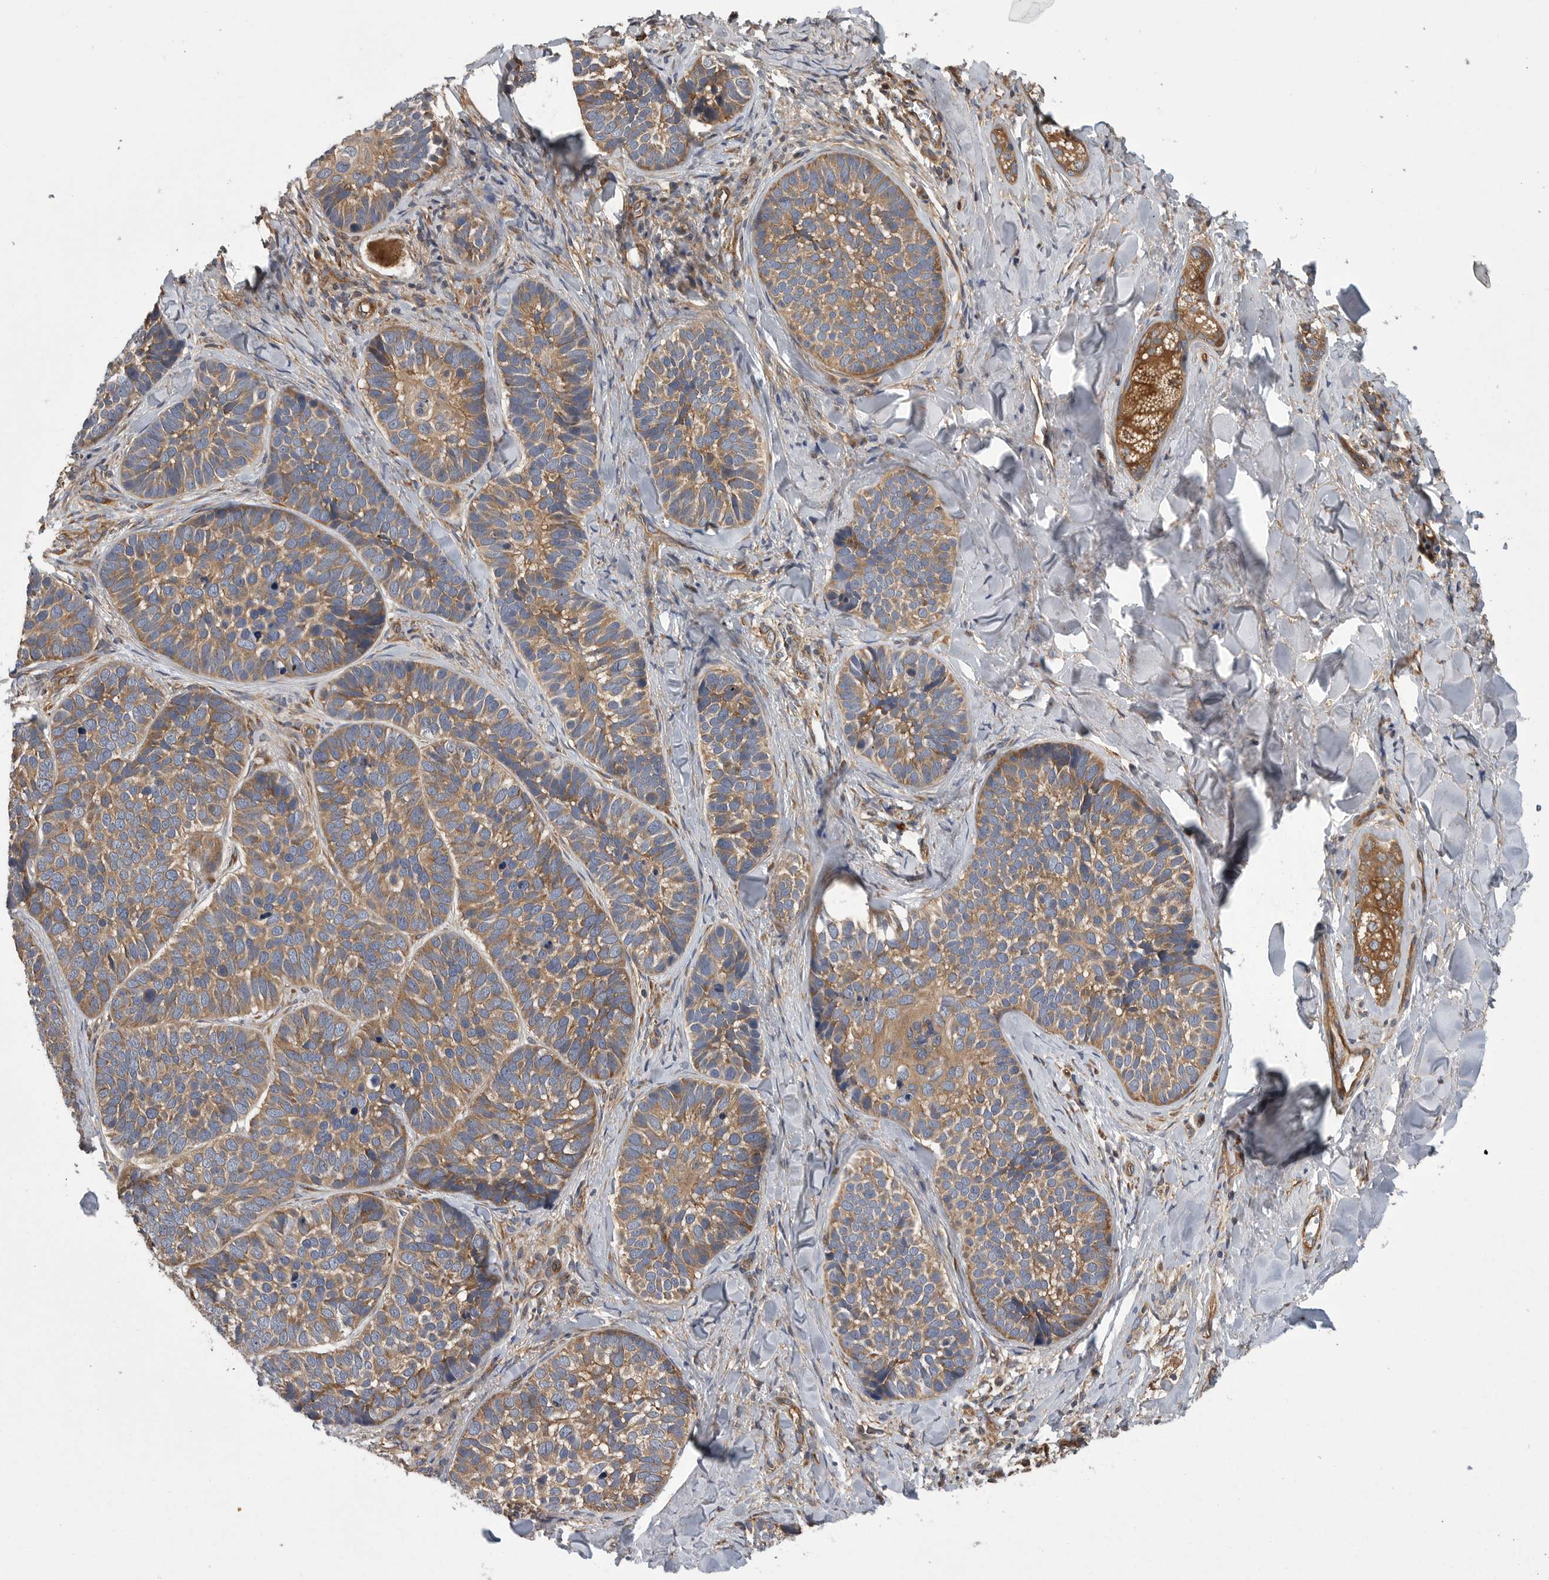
{"staining": {"intensity": "moderate", "quantity": ">75%", "location": "cytoplasmic/membranous"}, "tissue": "skin cancer", "cell_type": "Tumor cells", "image_type": "cancer", "snomed": [{"axis": "morphology", "description": "Basal cell carcinoma"}, {"axis": "topography", "description": "Skin"}], "caption": "Skin cancer tissue shows moderate cytoplasmic/membranous staining in approximately >75% of tumor cells, visualized by immunohistochemistry.", "gene": "OXR1", "patient": {"sex": "male", "age": 62}}